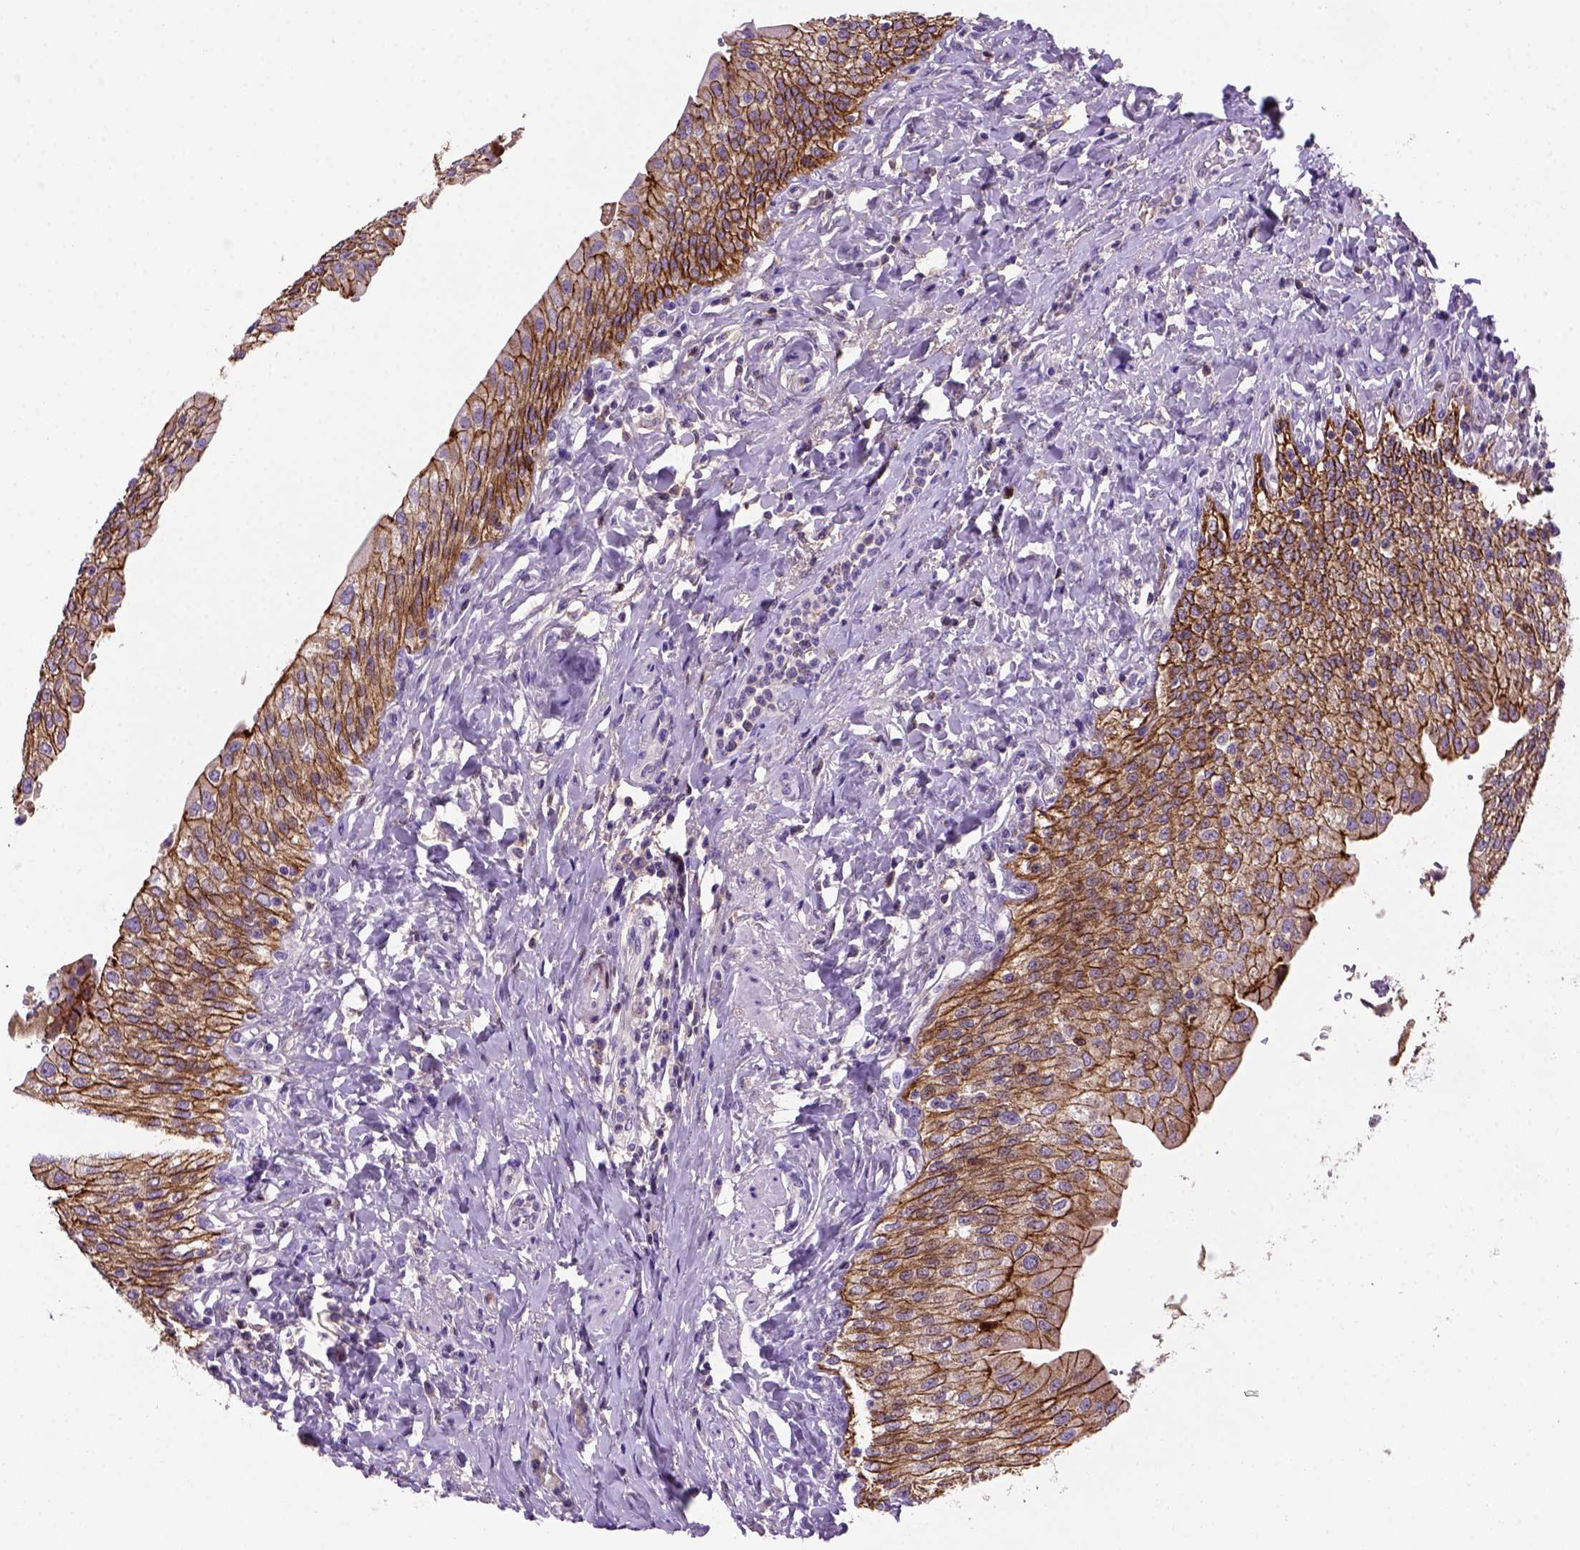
{"staining": {"intensity": "strong", "quantity": ">75%", "location": "cytoplasmic/membranous"}, "tissue": "urinary bladder", "cell_type": "Urothelial cells", "image_type": "normal", "snomed": [{"axis": "morphology", "description": "Normal tissue, NOS"}, {"axis": "morphology", "description": "Inflammation, NOS"}, {"axis": "topography", "description": "Urinary bladder"}], "caption": "This micrograph reveals immunohistochemistry staining of benign urinary bladder, with high strong cytoplasmic/membranous positivity in about >75% of urothelial cells.", "gene": "CDH1", "patient": {"sex": "male", "age": 64}}